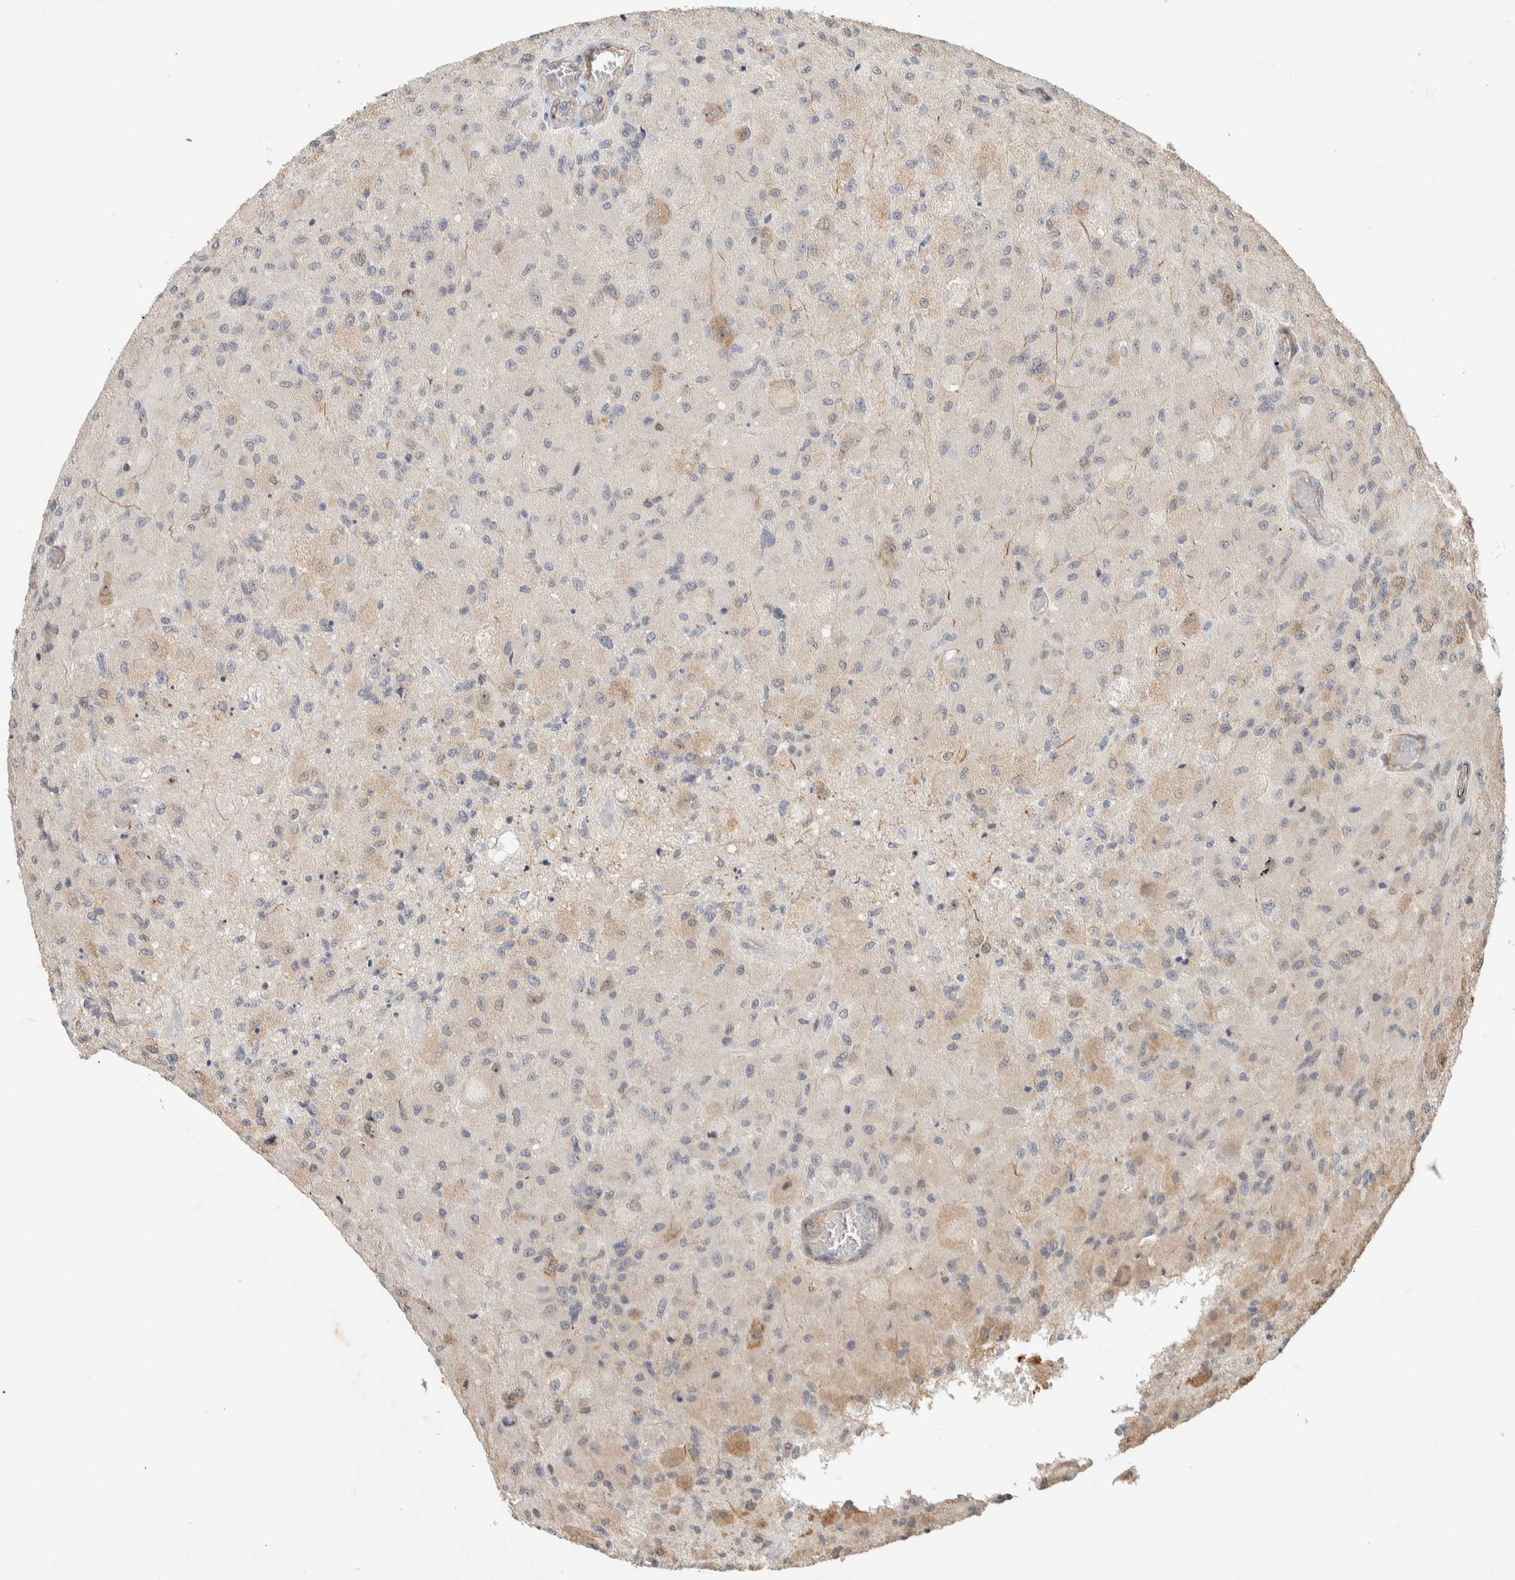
{"staining": {"intensity": "weak", "quantity": "<25%", "location": "cytoplasmic/membranous"}, "tissue": "glioma", "cell_type": "Tumor cells", "image_type": "cancer", "snomed": [{"axis": "morphology", "description": "Normal tissue, NOS"}, {"axis": "morphology", "description": "Glioma, malignant, High grade"}, {"axis": "topography", "description": "Cerebral cortex"}], "caption": "High power microscopy micrograph of an immunohistochemistry image of malignant high-grade glioma, revealing no significant positivity in tumor cells. (IHC, brightfield microscopy, high magnification).", "gene": "KLHL40", "patient": {"sex": "male", "age": 77}}